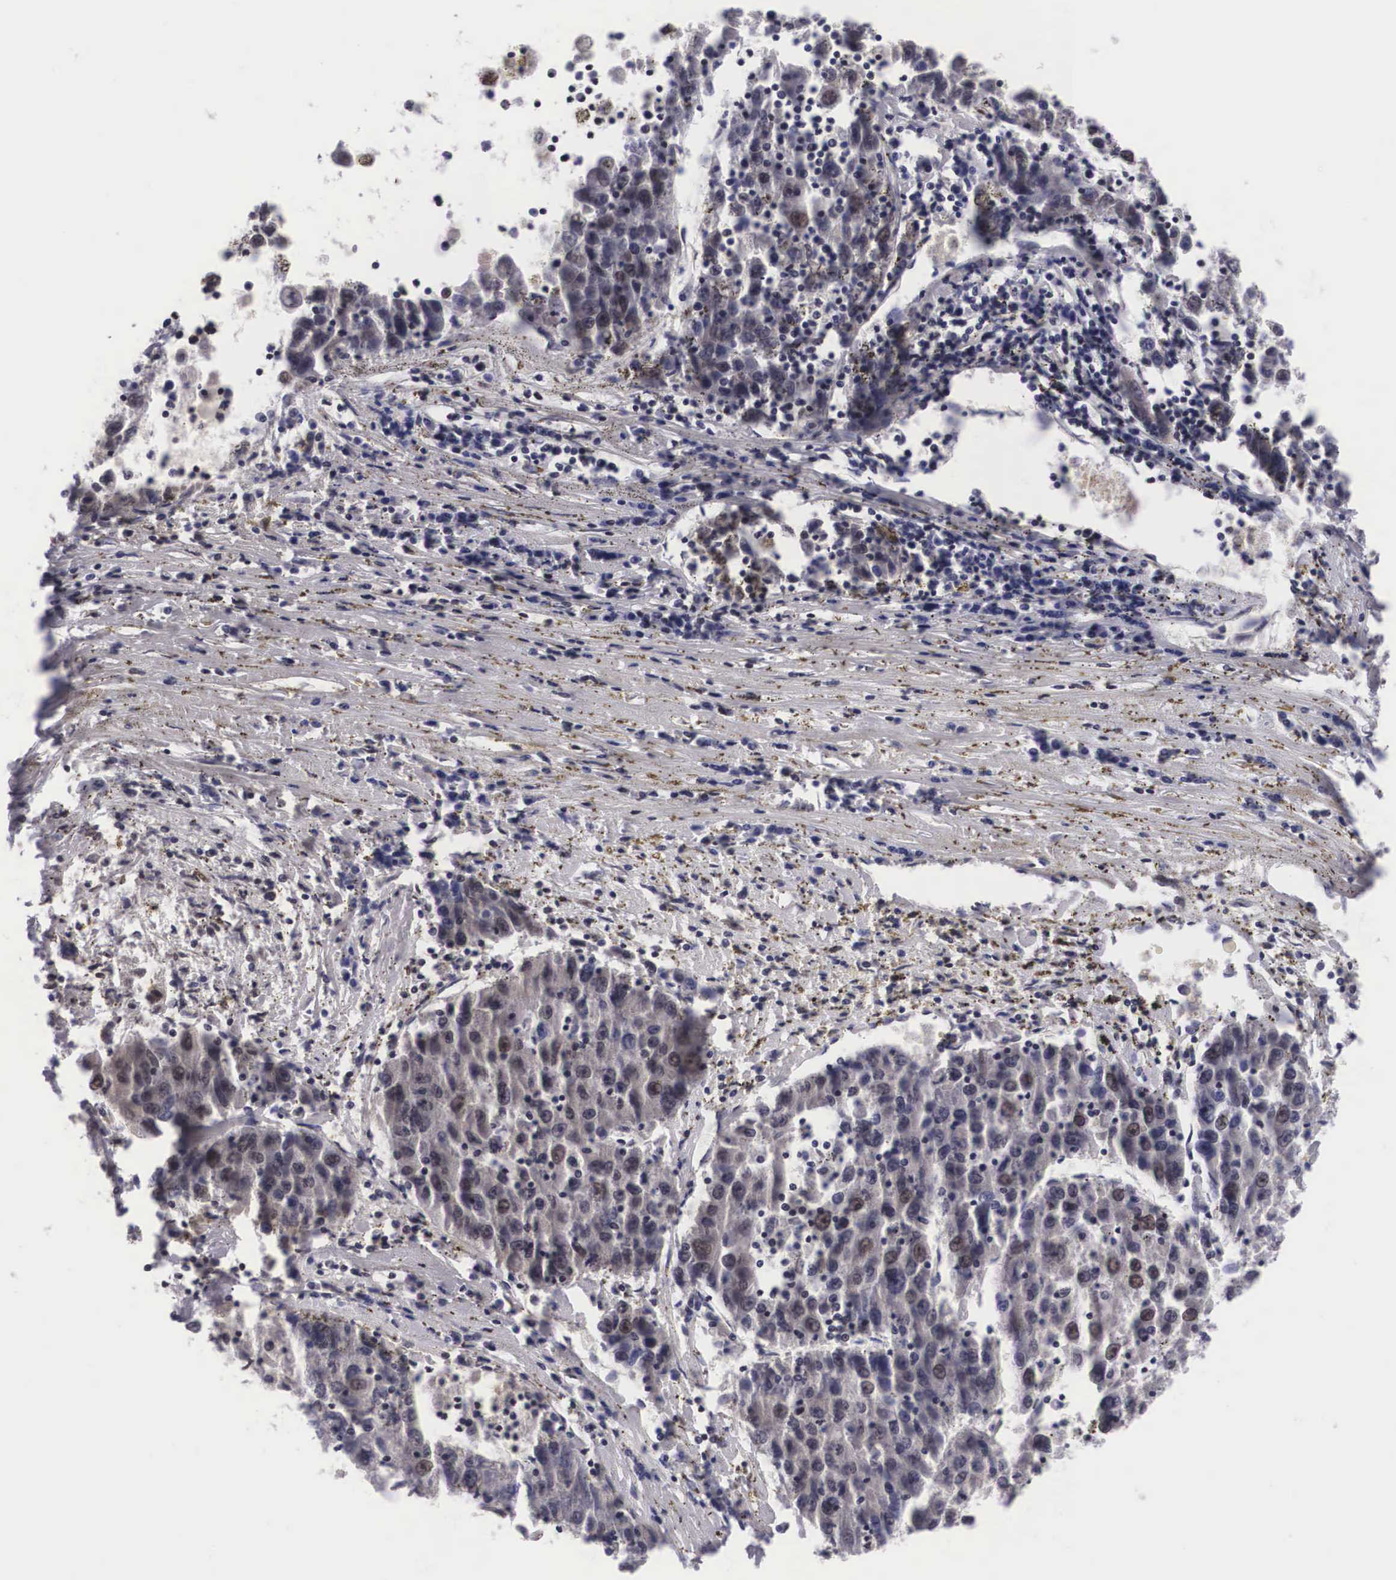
{"staining": {"intensity": "weak", "quantity": "<25%", "location": "cytoplasmic/membranous"}, "tissue": "liver cancer", "cell_type": "Tumor cells", "image_type": "cancer", "snomed": [{"axis": "morphology", "description": "Carcinoma, Hepatocellular, NOS"}, {"axis": "topography", "description": "Liver"}], "caption": "This is a histopathology image of IHC staining of liver cancer (hepatocellular carcinoma), which shows no positivity in tumor cells. (DAB (3,3'-diaminobenzidine) immunohistochemistry (IHC) with hematoxylin counter stain).", "gene": "OTX2", "patient": {"sex": "male", "age": 49}}